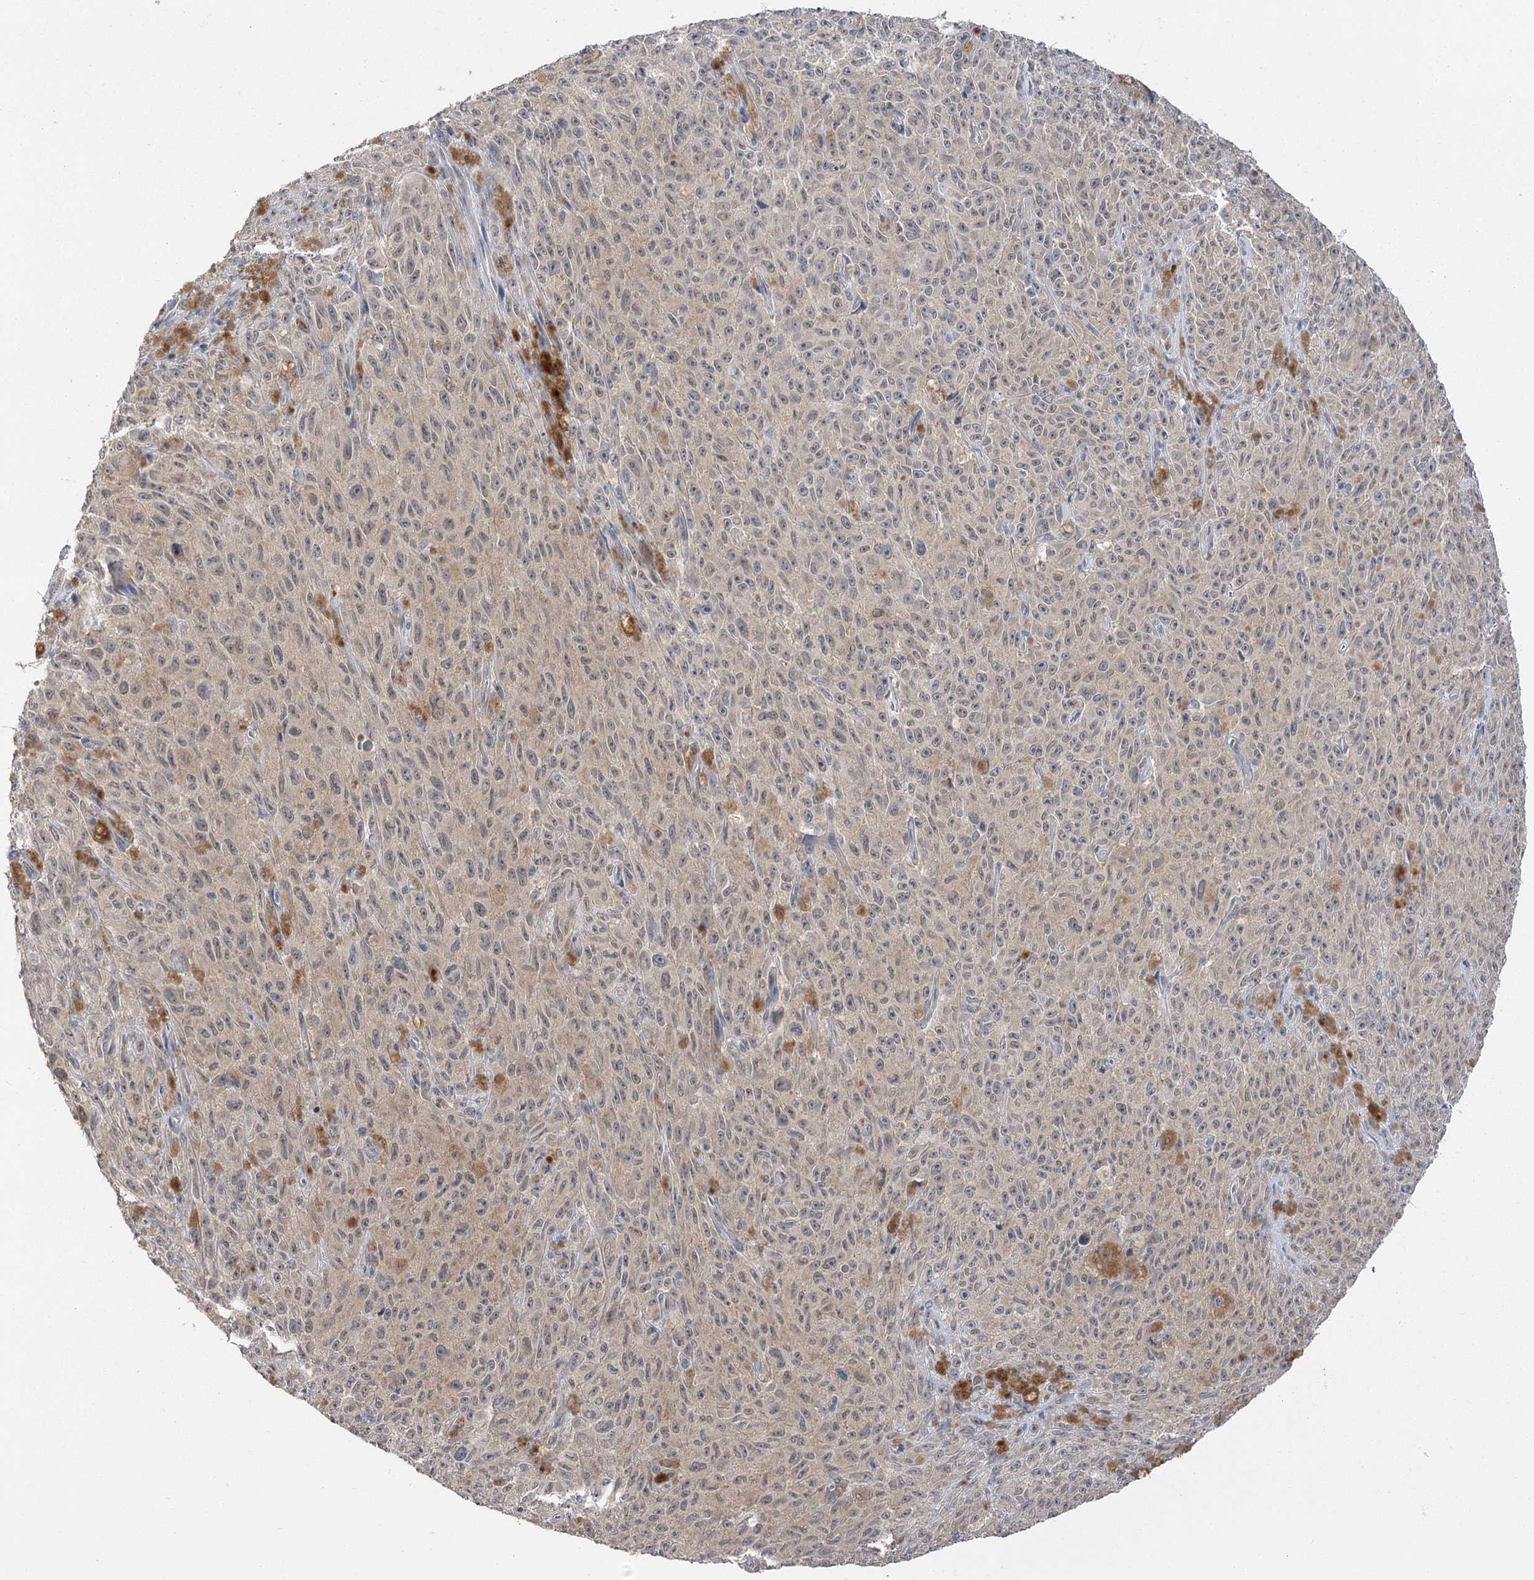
{"staining": {"intensity": "negative", "quantity": "none", "location": "none"}, "tissue": "melanoma", "cell_type": "Tumor cells", "image_type": "cancer", "snomed": [{"axis": "morphology", "description": "Malignant melanoma, NOS"}, {"axis": "topography", "description": "Skin"}], "caption": "This is an immunohistochemistry histopathology image of melanoma. There is no expression in tumor cells.", "gene": "PHYHIPL", "patient": {"sex": "female", "age": 82}}